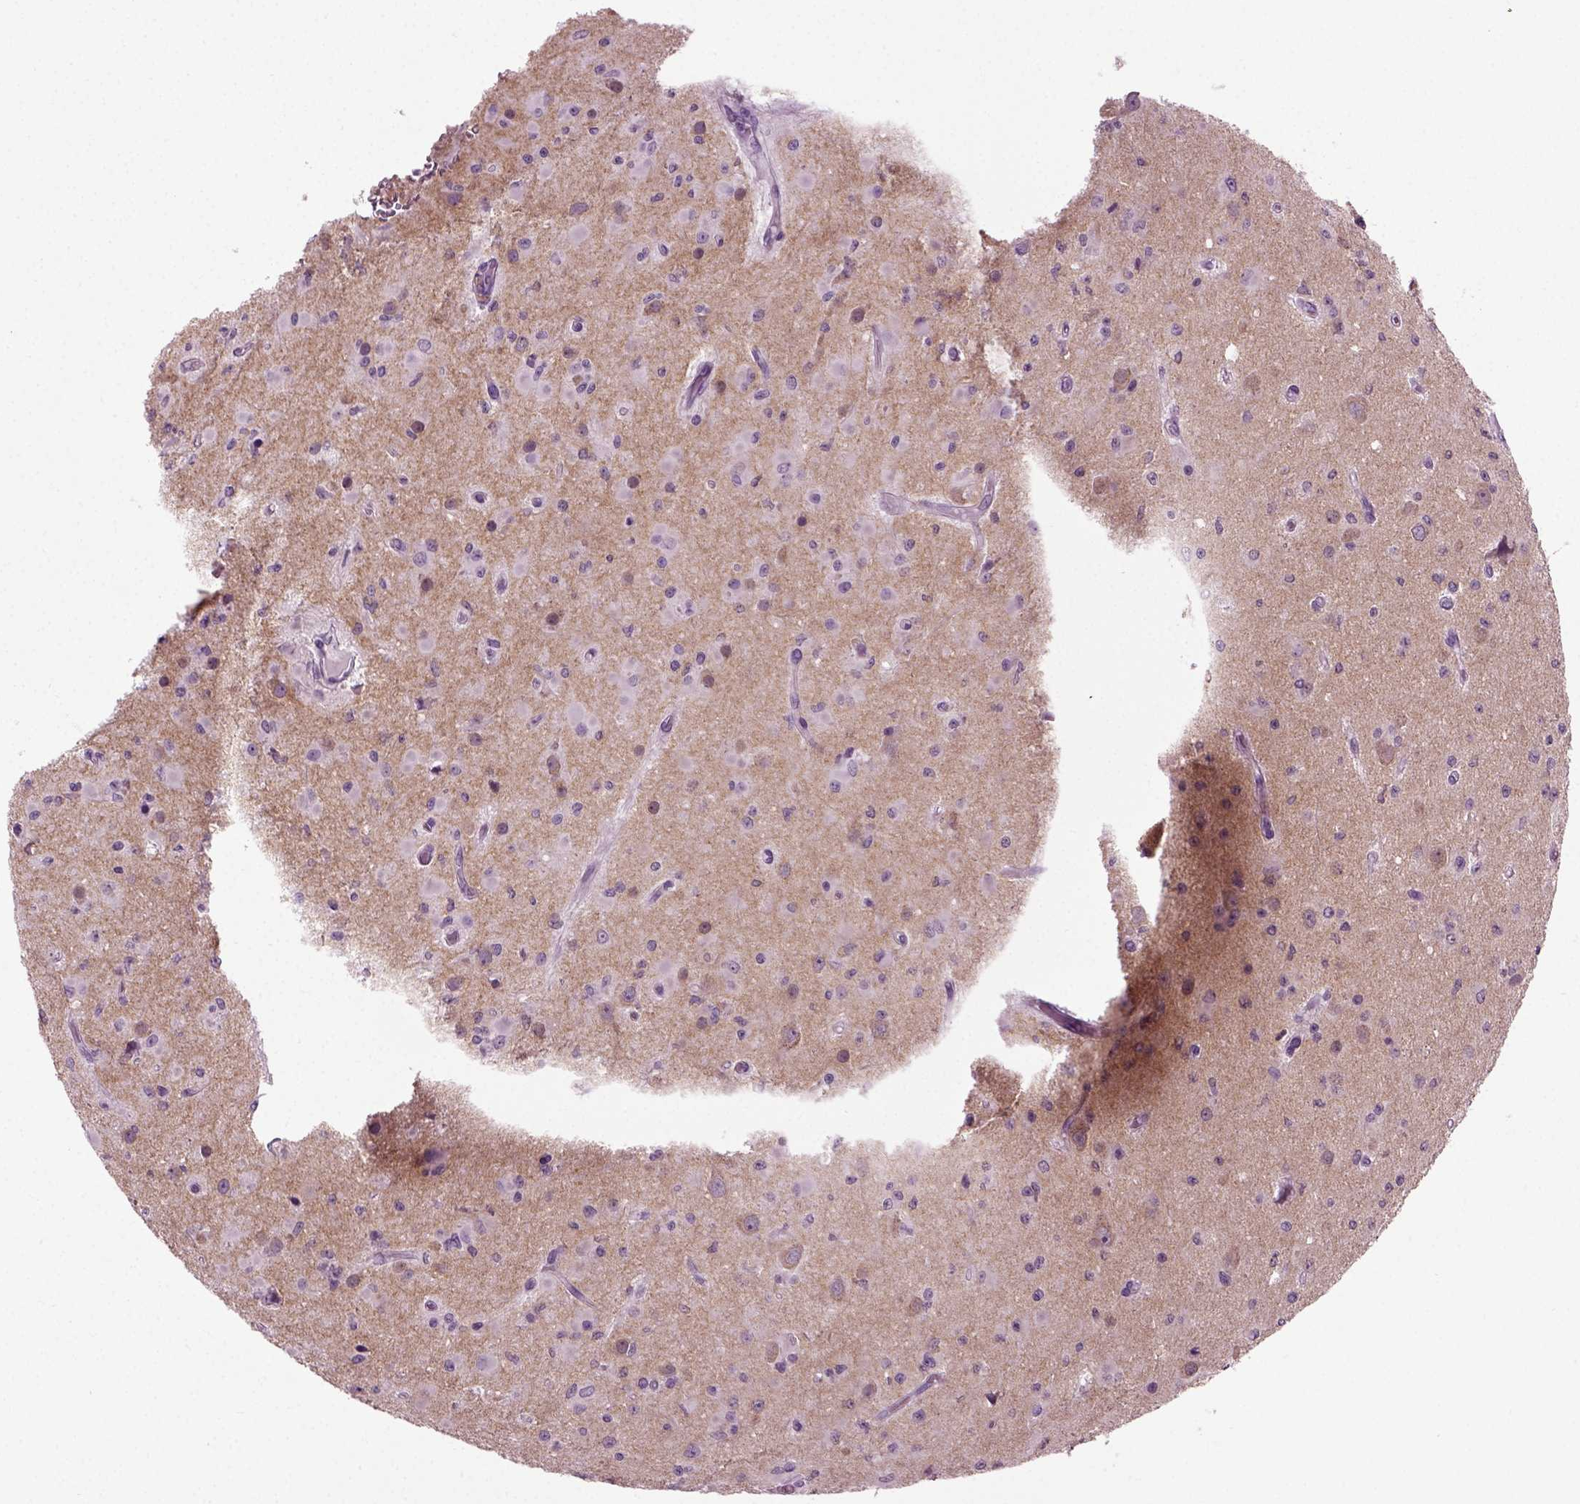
{"staining": {"intensity": "negative", "quantity": "none", "location": "none"}, "tissue": "glioma", "cell_type": "Tumor cells", "image_type": "cancer", "snomed": [{"axis": "morphology", "description": "Glioma, malignant, Low grade"}, {"axis": "topography", "description": "Brain"}], "caption": "The image exhibits no significant staining in tumor cells of glioma. (Stains: DAB immunohistochemistry (IHC) with hematoxylin counter stain, Microscopy: brightfield microscopy at high magnification).", "gene": "ZC2HC1C", "patient": {"sex": "female", "age": 45}}